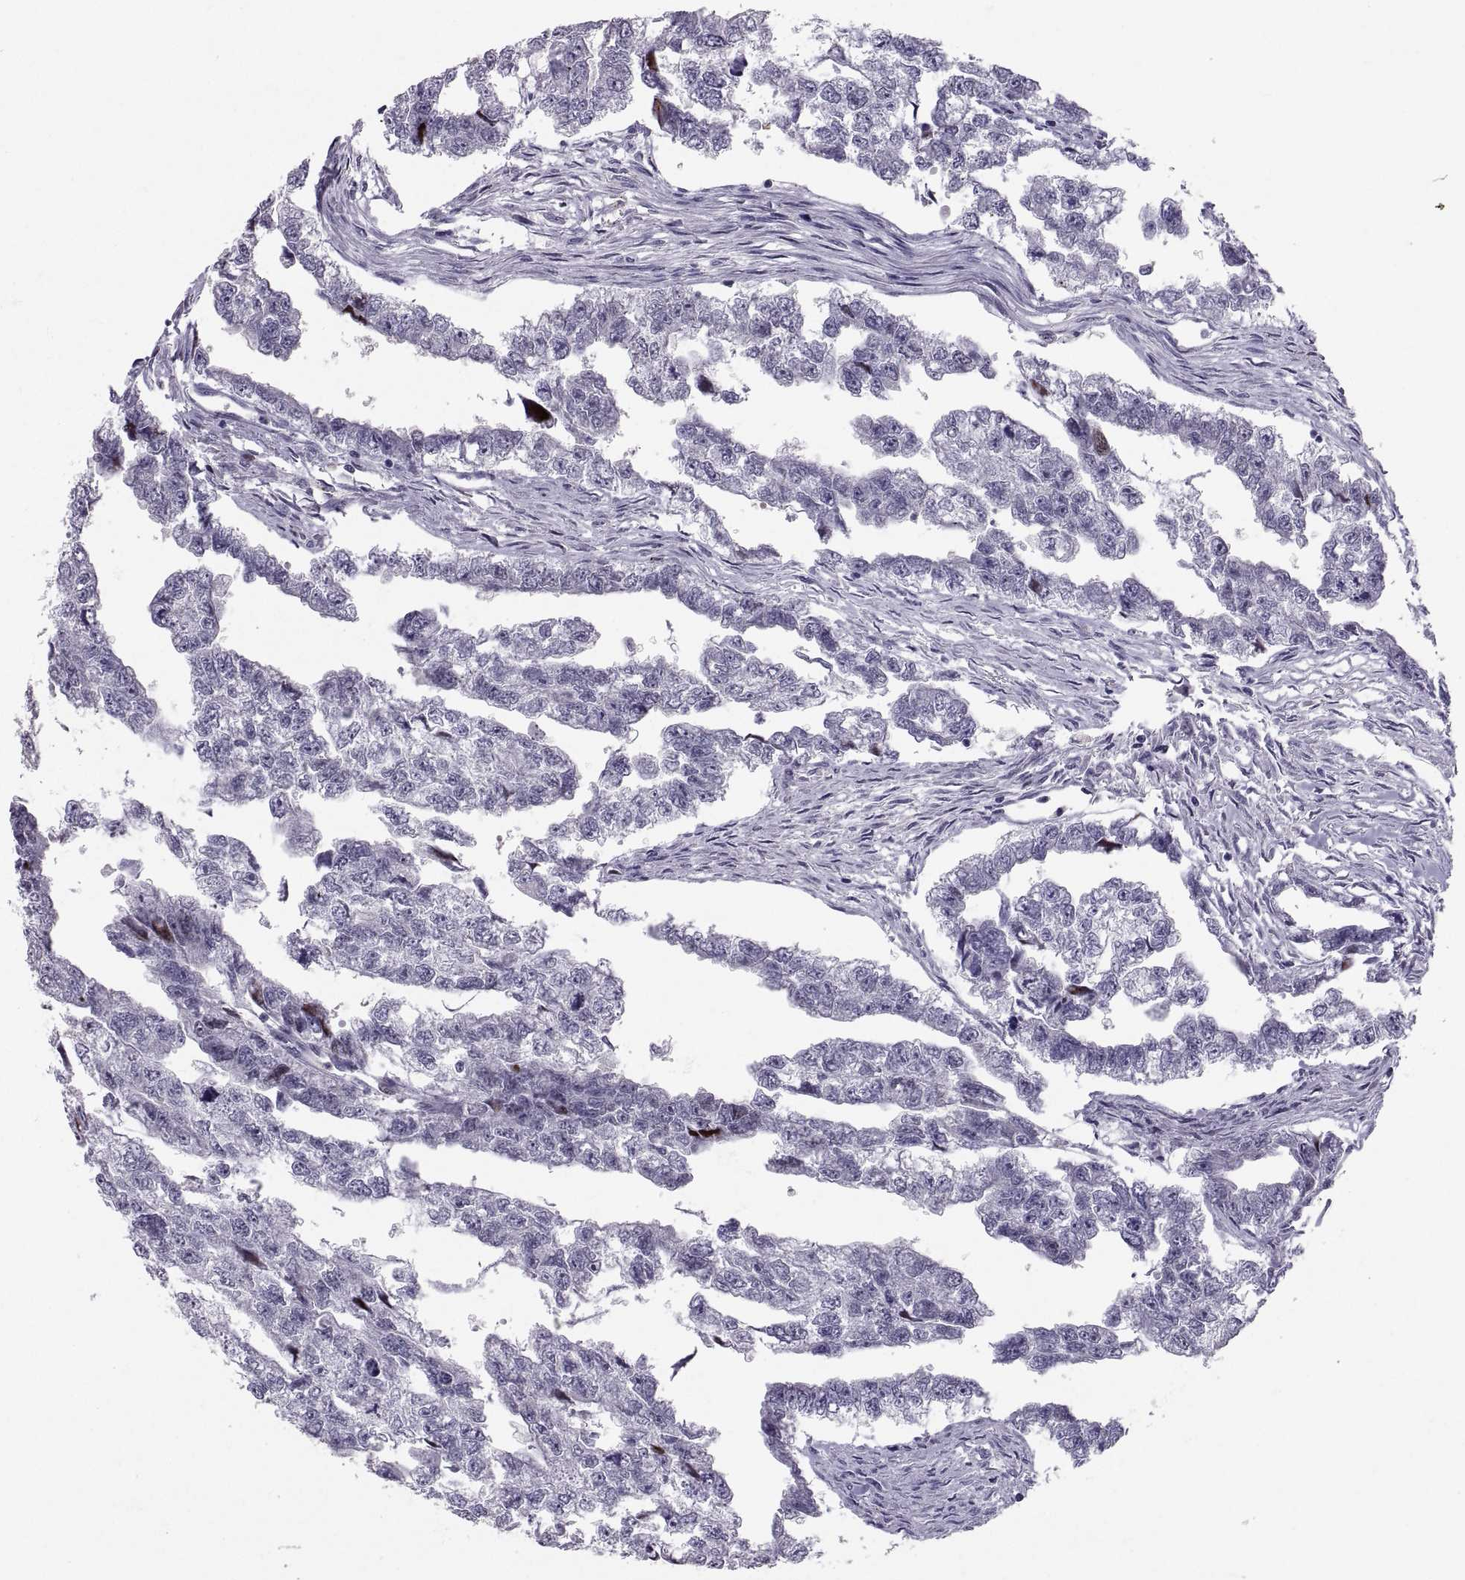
{"staining": {"intensity": "negative", "quantity": "none", "location": "none"}, "tissue": "testis cancer", "cell_type": "Tumor cells", "image_type": "cancer", "snomed": [{"axis": "morphology", "description": "Carcinoma, Embryonal, NOS"}, {"axis": "morphology", "description": "Teratoma, malignant, NOS"}, {"axis": "topography", "description": "Testis"}], "caption": "Human testis embryonal carcinoma stained for a protein using immunohistochemistry (IHC) displays no expression in tumor cells.", "gene": "PTN", "patient": {"sex": "male", "age": 44}}